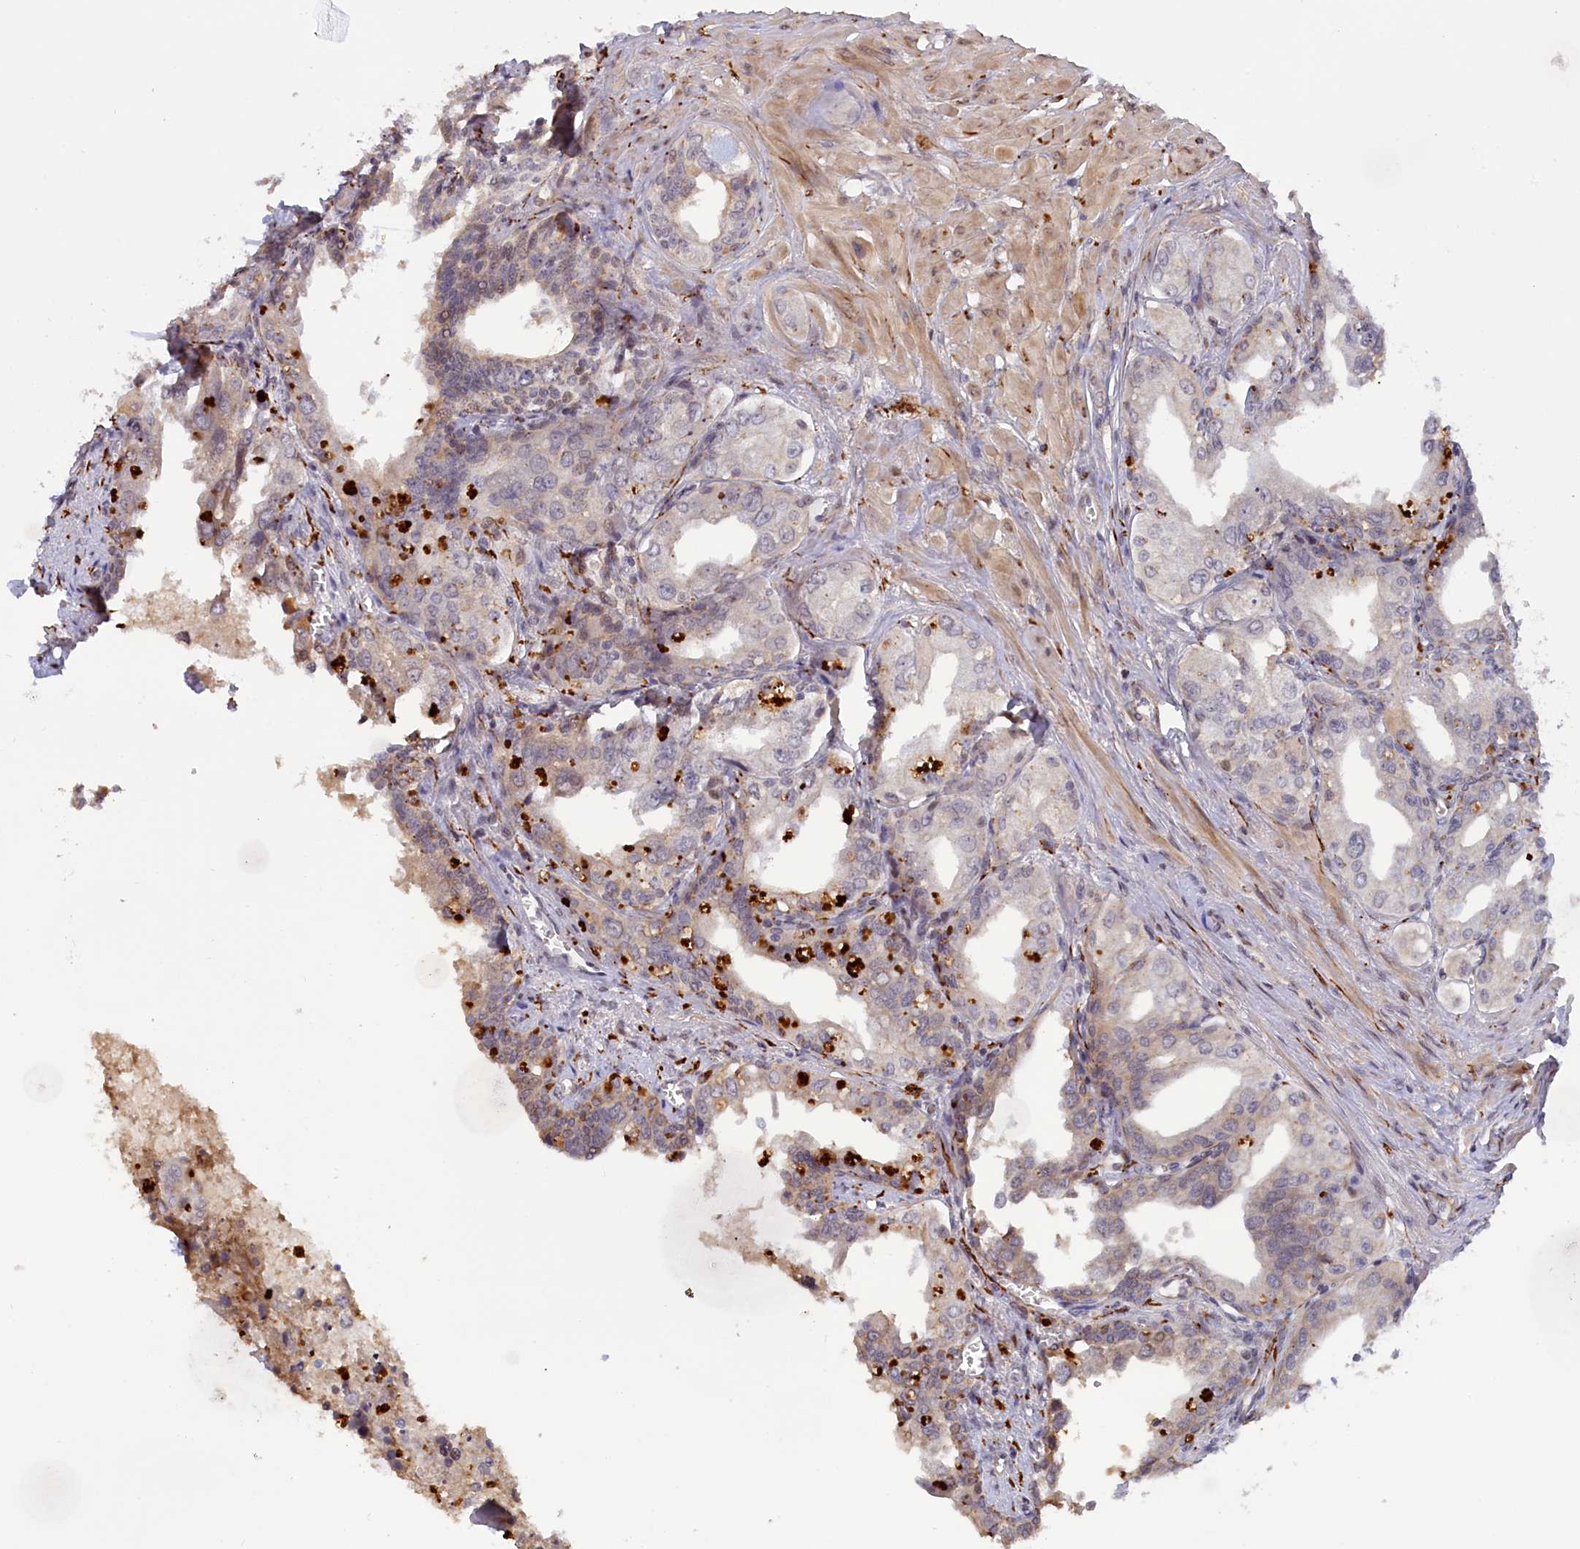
{"staining": {"intensity": "weak", "quantity": "<25%", "location": "cytoplasmic/membranous"}, "tissue": "seminal vesicle", "cell_type": "Glandular cells", "image_type": "normal", "snomed": [{"axis": "morphology", "description": "Normal tissue, NOS"}, {"axis": "topography", "description": "Seminal veicle"}], "caption": "Human seminal vesicle stained for a protein using IHC shows no expression in glandular cells.", "gene": "RRAD", "patient": {"sex": "male", "age": 67}}